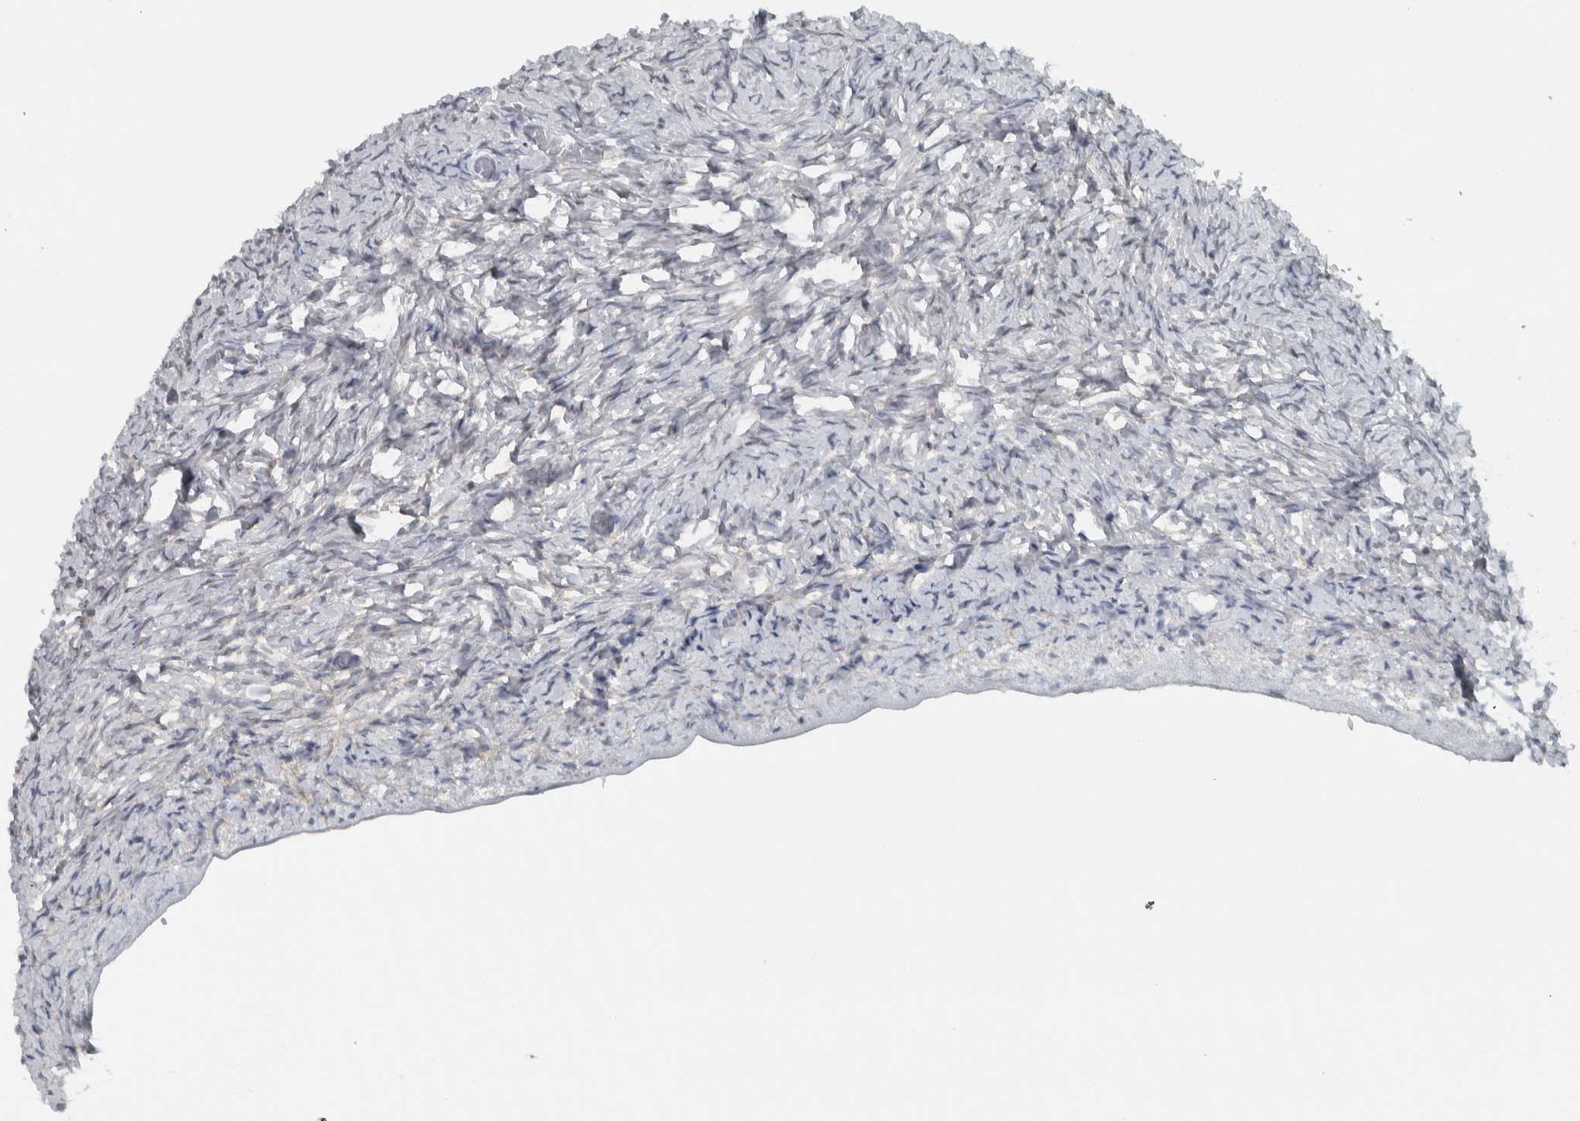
{"staining": {"intensity": "weak", "quantity": "<25%", "location": "cytoplasmic/membranous"}, "tissue": "ovary", "cell_type": "Follicle cells", "image_type": "normal", "snomed": [{"axis": "morphology", "description": "Normal tissue, NOS"}, {"axis": "topography", "description": "Ovary"}], "caption": "High power microscopy histopathology image of an IHC histopathology image of normal ovary, revealing no significant expression in follicle cells.", "gene": "ADPRM", "patient": {"sex": "female", "age": 27}}